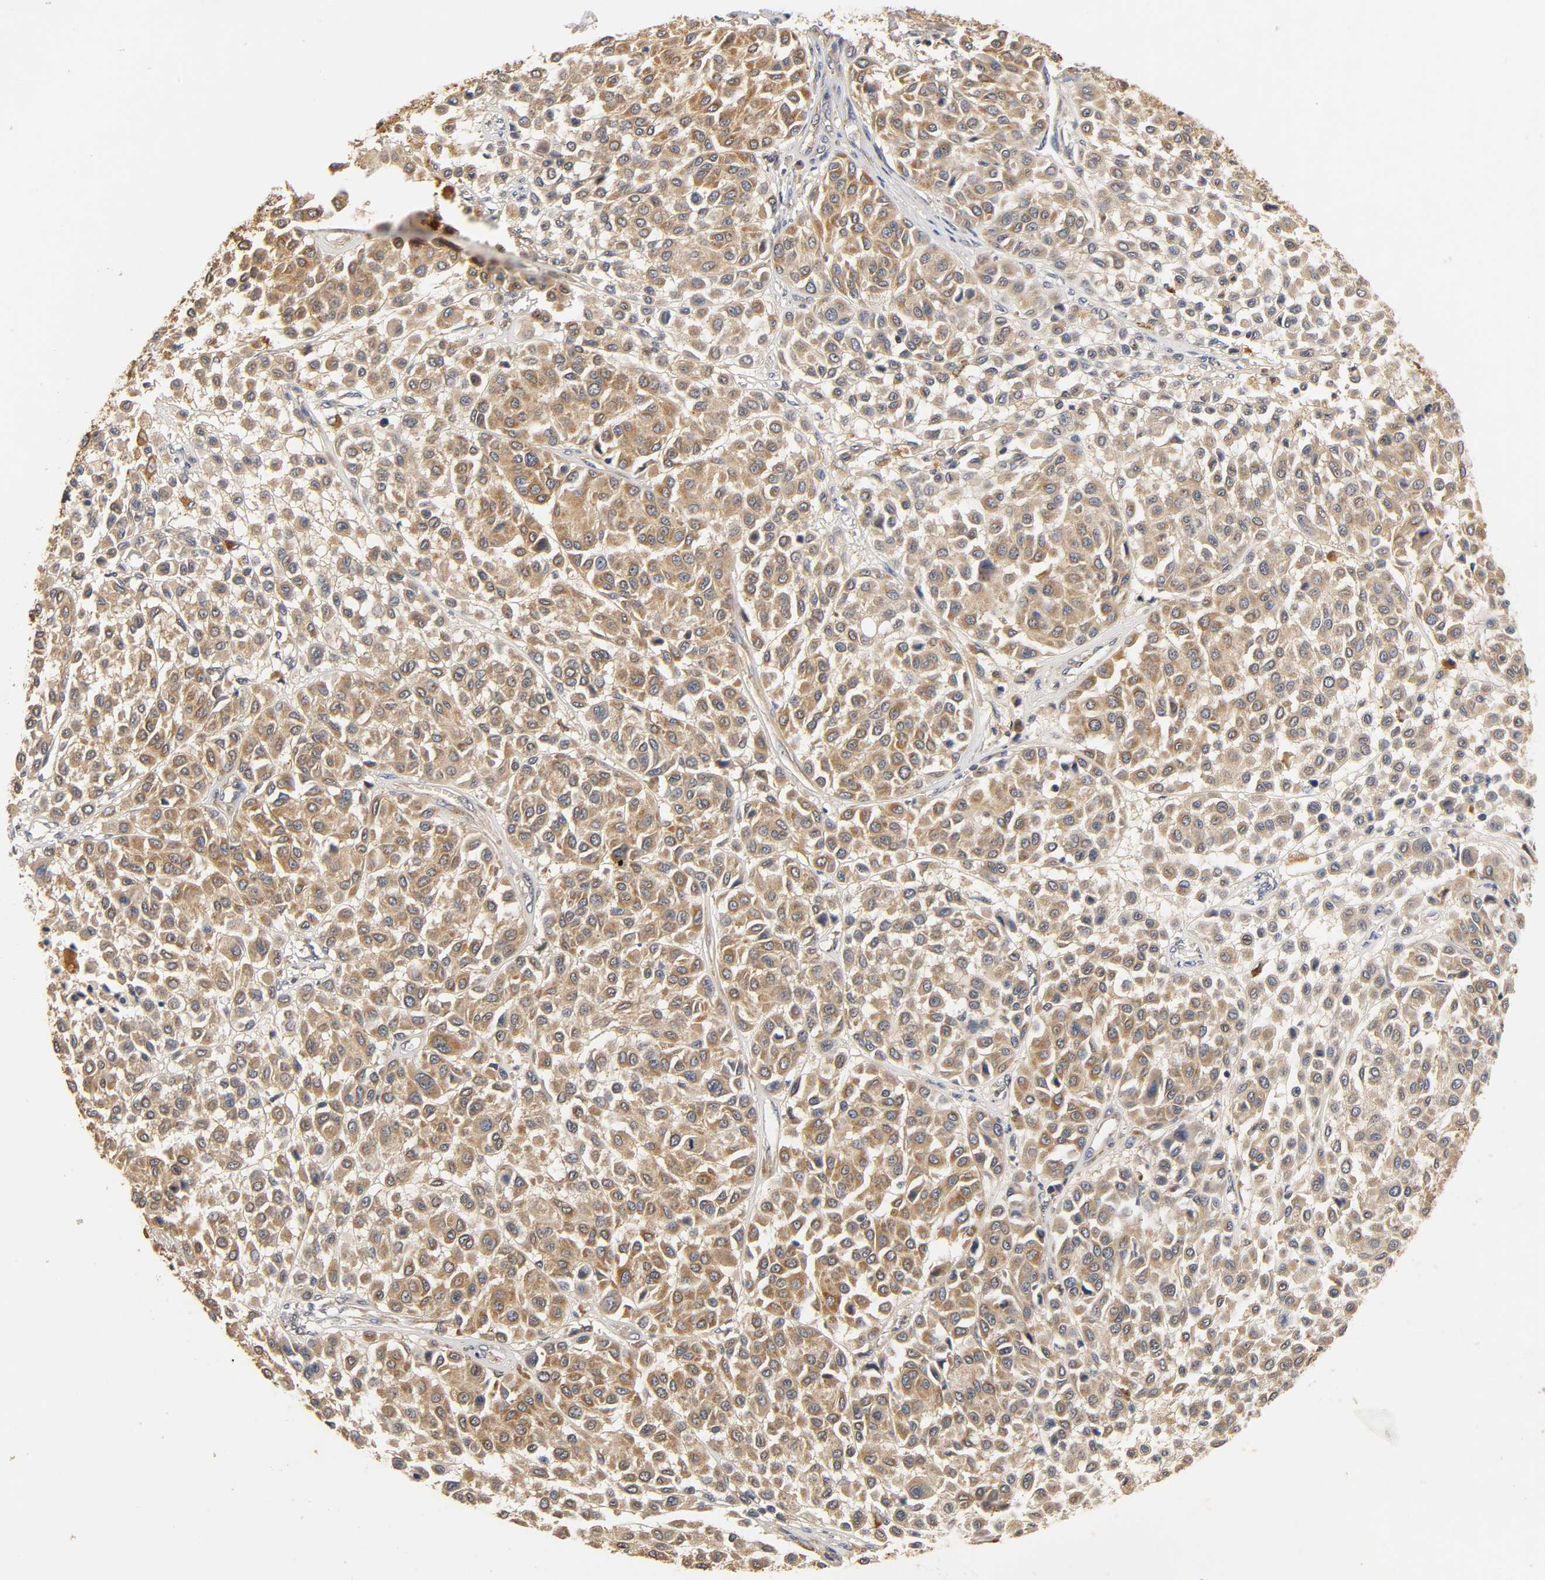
{"staining": {"intensity": "moderate", "quantity": ">75%", "location": "cytoplasmic/membranous"}, "tissue": "melanoma", "cell_type": "Tumor cells", "image_type": "cancer", "snomed": [{"axis": "morphology", "description": "Malignant melanoma, Metastatic site"}, {"axis": "topography", "description": "Soft tissue"}], "caption": "An IHC micrograph of tumor tissue is shown. Protein staining in brown labels moderate cytoplasmic/membranous positivity in malignant melanoma (metastatic site) within tumor cells.", "gene": "SCAP", "patient": {"sex": "male", "age": 41}}